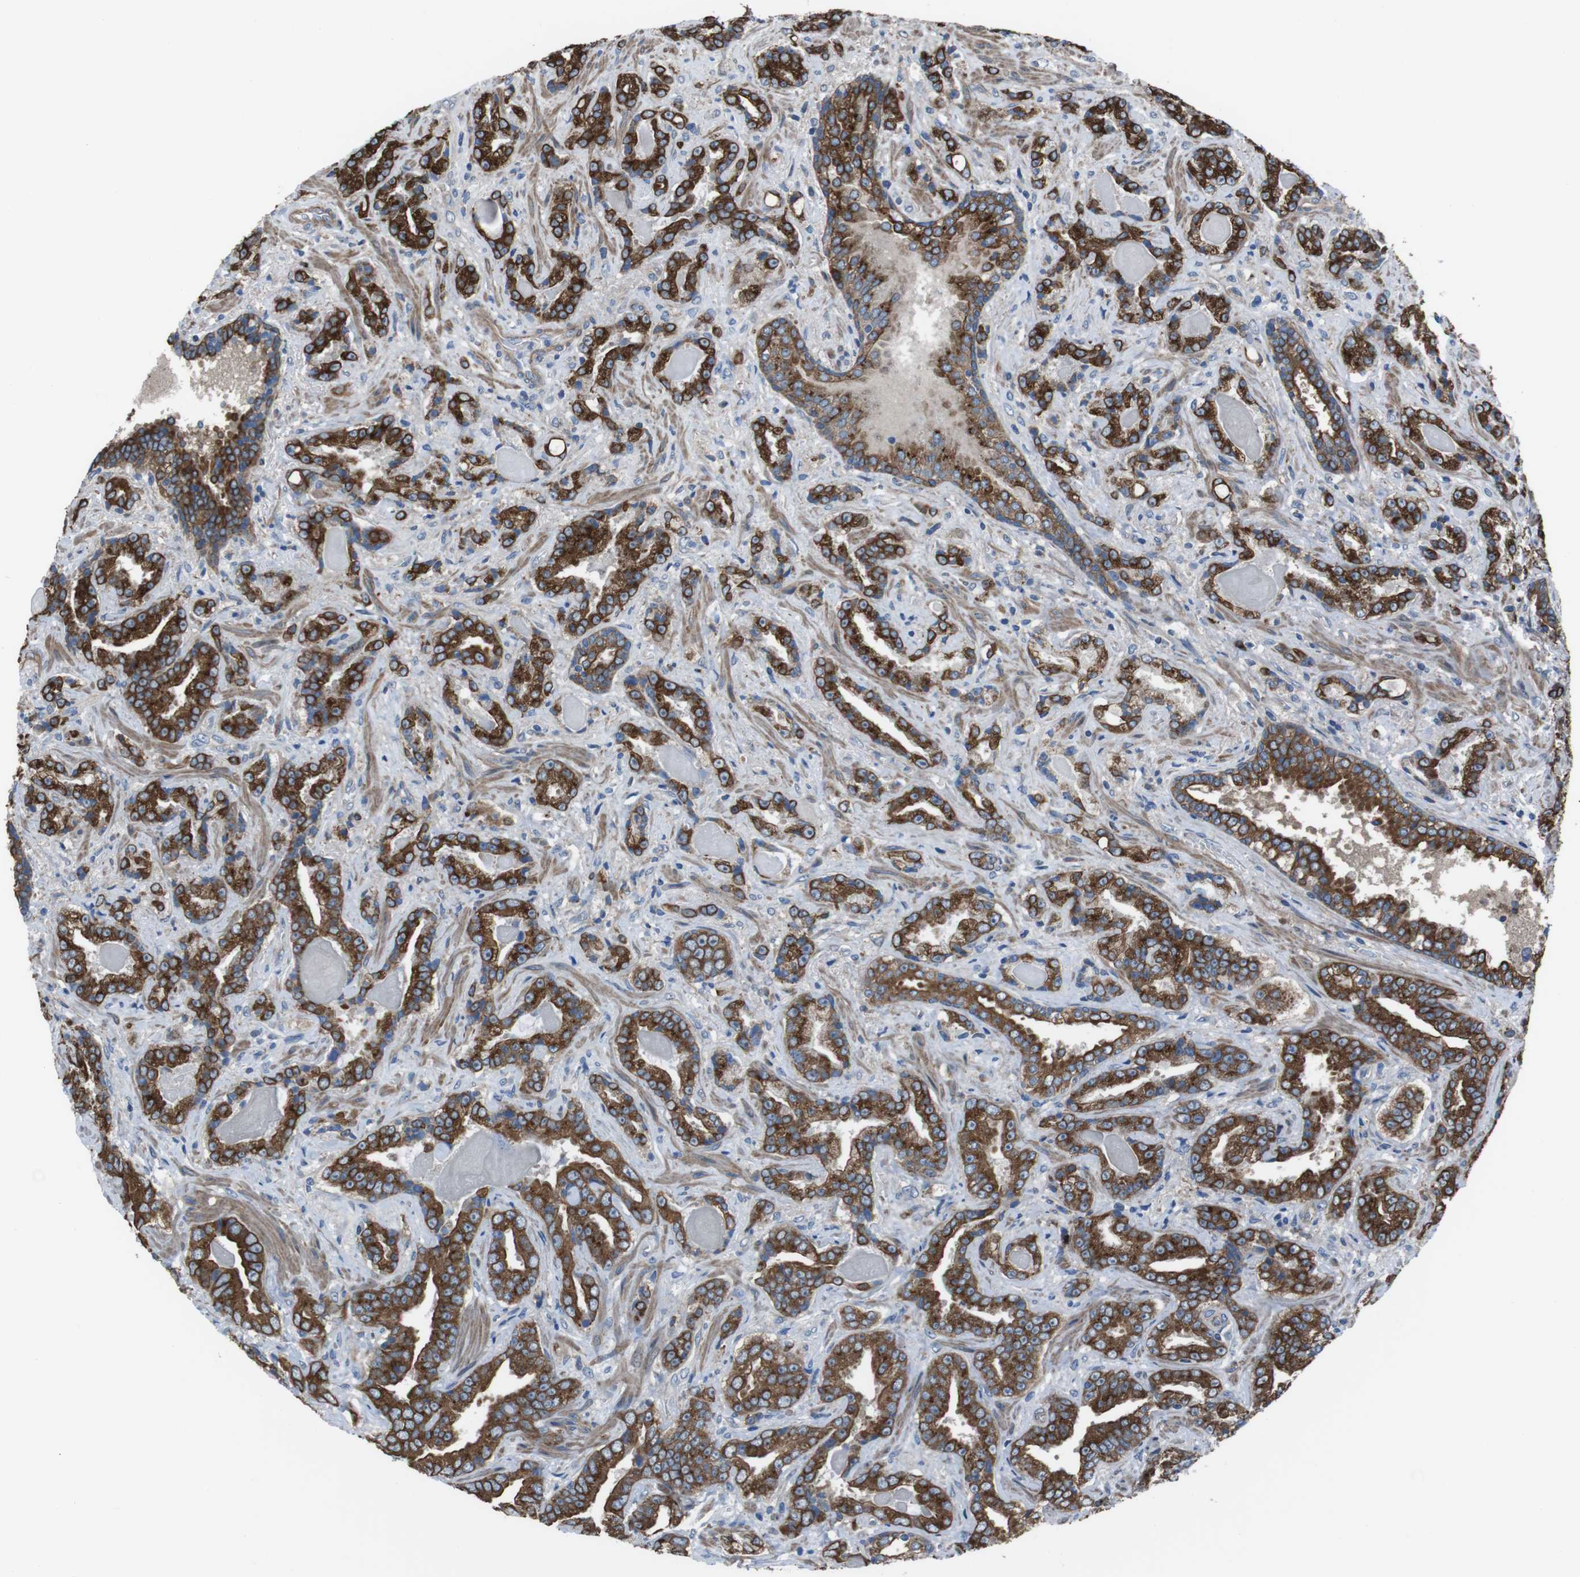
{"staining": {"intensity": "strong", "quantity": ">75%", "location": "cytoplasmic/membranous"}, "tissue": "prostate cancer", "cell_type": "Tumor cells", "image_type": "cancer", "snomed": [{"axis": "morphology", "description": "Adenocarcinoma, Low grade"}, {"axis": "topography", "description": "Prostate"}], "caption": "There is high levels of strong cytoplasmic/membranous positivity in tumor cells of low-grade adenocarcinoma (prostate), as demonstrated by immunohistochemical staining (brown color).", "gene": "FAM174B", "patient": {"sex": "male", "age": 60}}